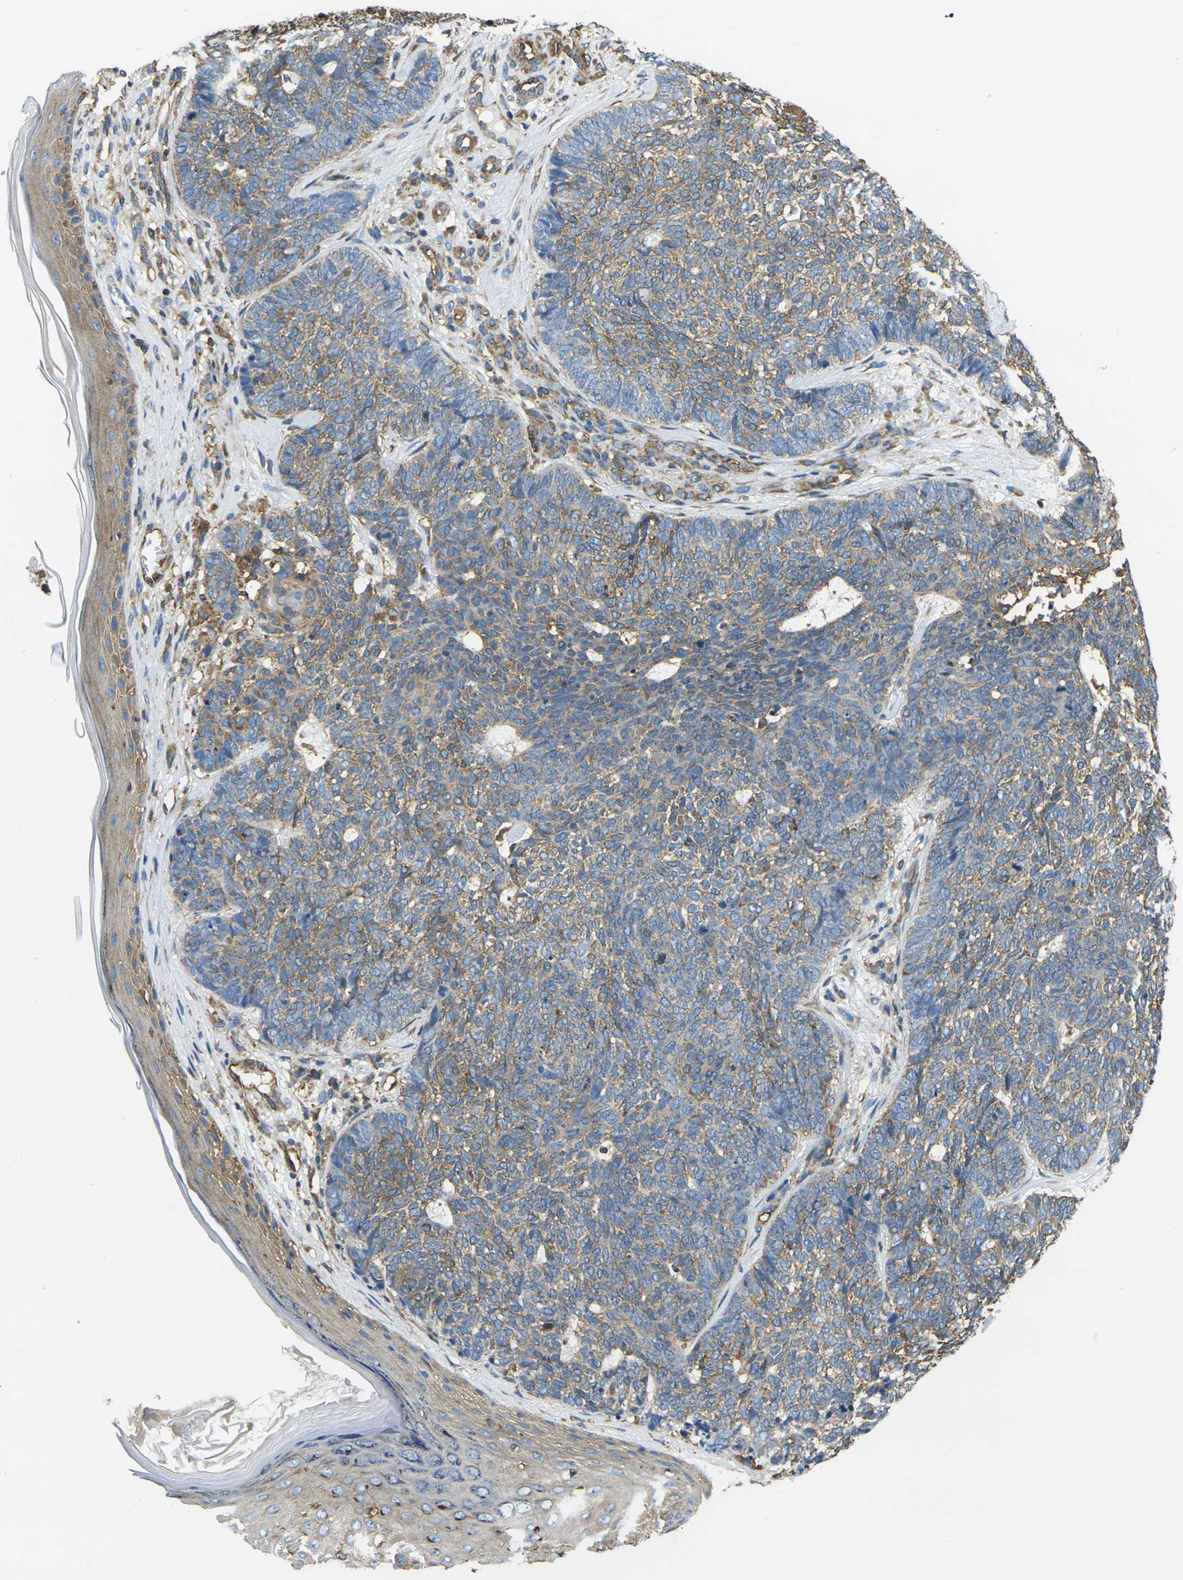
{"staining": {"intensity": "moderate", "quantity": ">75%", "location": "cytoplasmic/membranous"}, "tissue": "skin cancer", "cell_type": "Tumor cells", "image_type": "cancer", "snomed": [{"axis": "morphology", "description": "Basal cell carcinoma"}, {"axis": "topography", "description": "Skin"}], "caption": "The photomicrograph displays immunohistochemical staining of basal cell carcinoma (skin). There is moderate cytoplasmic/membranous staining is appreciated in approximately >75% of tumor cells.", "gene": "FAM110D", "patient": {"sex": "female", "age": 84}}